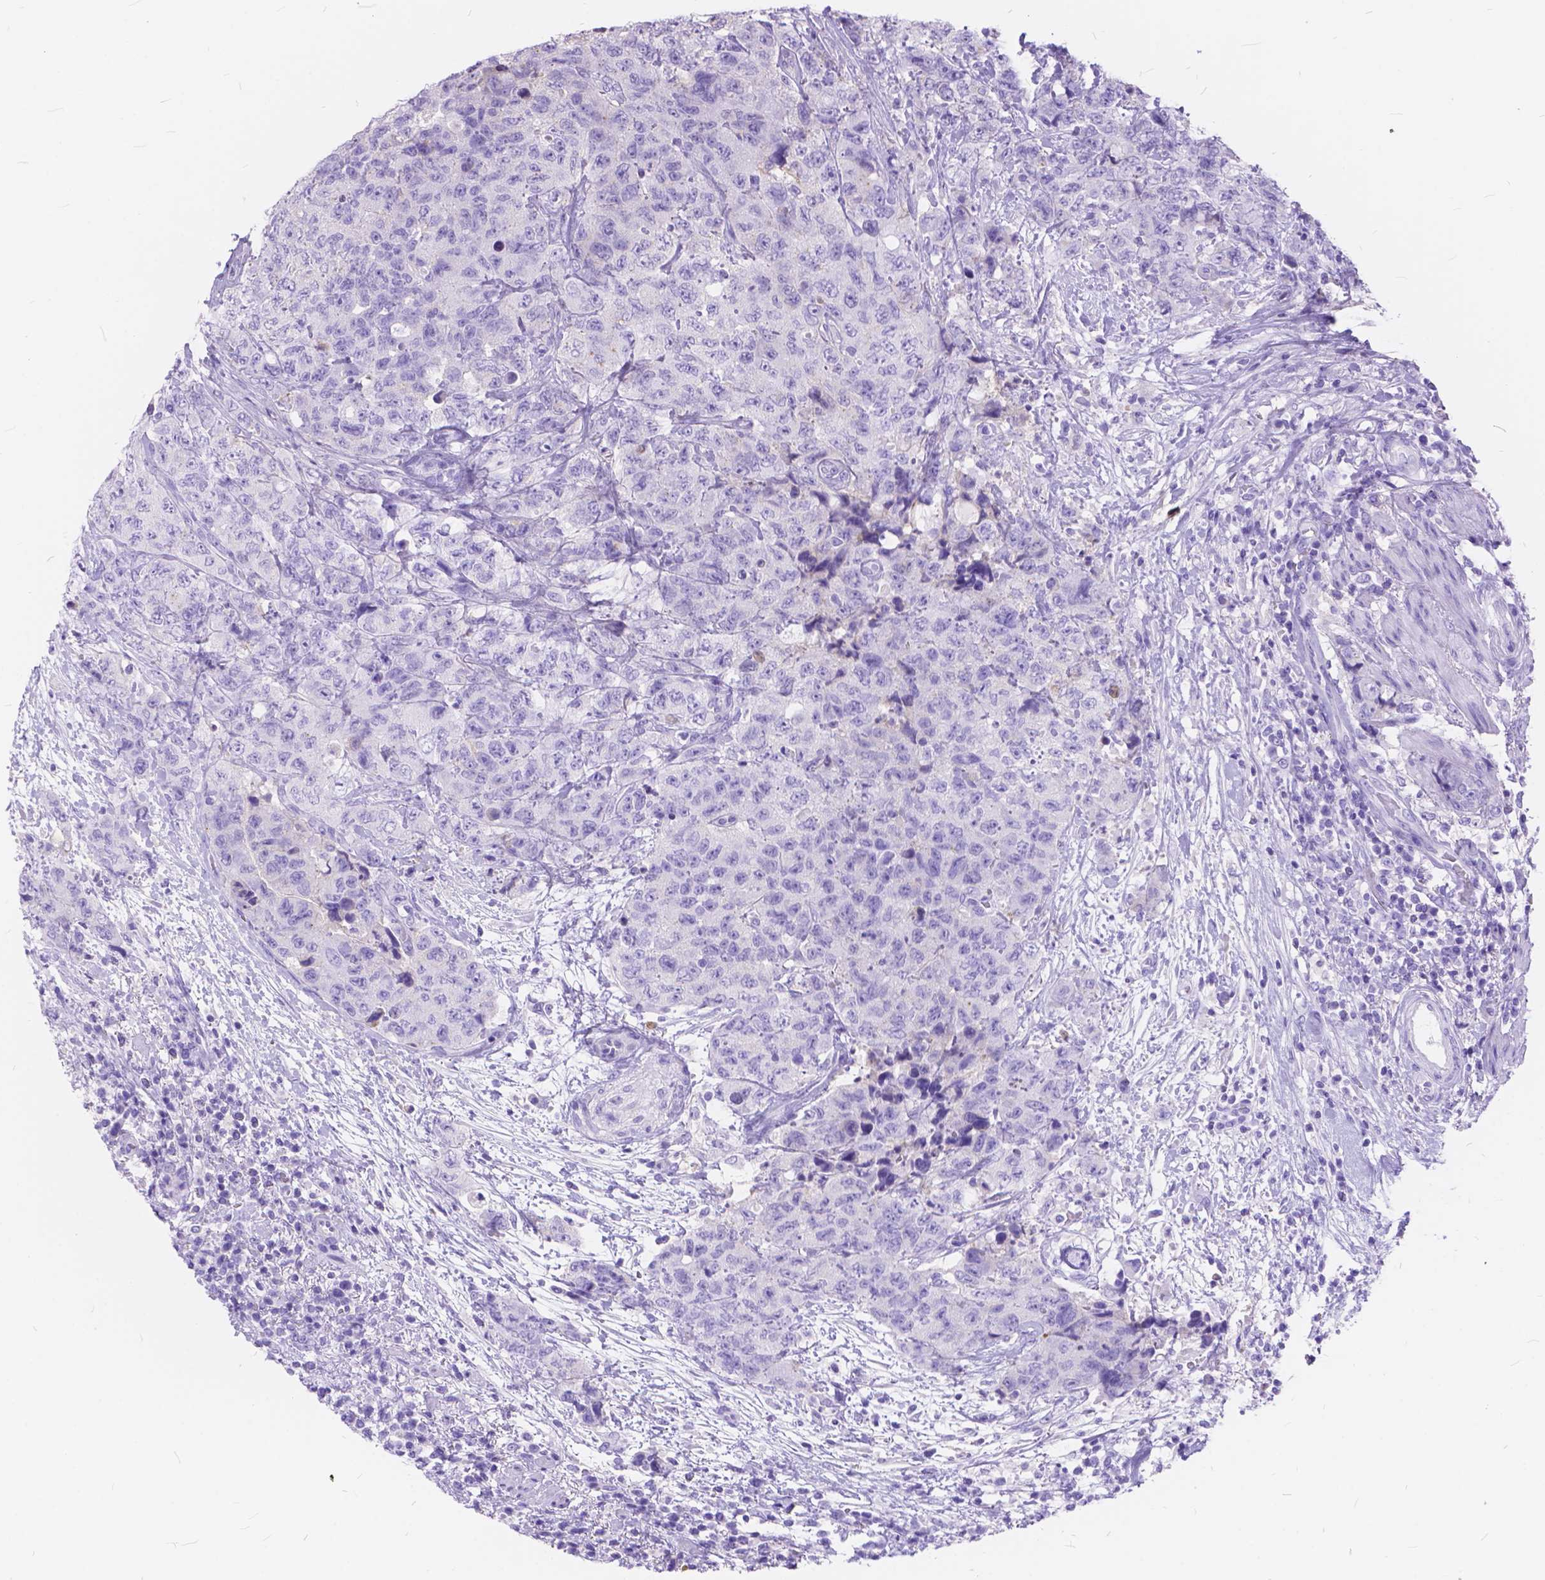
{"staining": {"intensity": "negative", "quantity": "none", "location": "none"}, "tissue": "urothelial cancer", "cell_type": "Tumor cells", "image_type": "cancer", "snomed": [{"axis": "morphology", "description": "Urothelial carcinoma, High grade"}, {"axis": "topography", "description": "Urinary bladder"}], "caption": "Immunohistochemistry (IHC) micrograph of neoplastic tissue: urothelial carcinoma (high-grade) stained with DAB demonstrates no significant protein staining in tumor cells.", "gene": "FOXL2", "patient": {"sex": "female", "age": 78}}